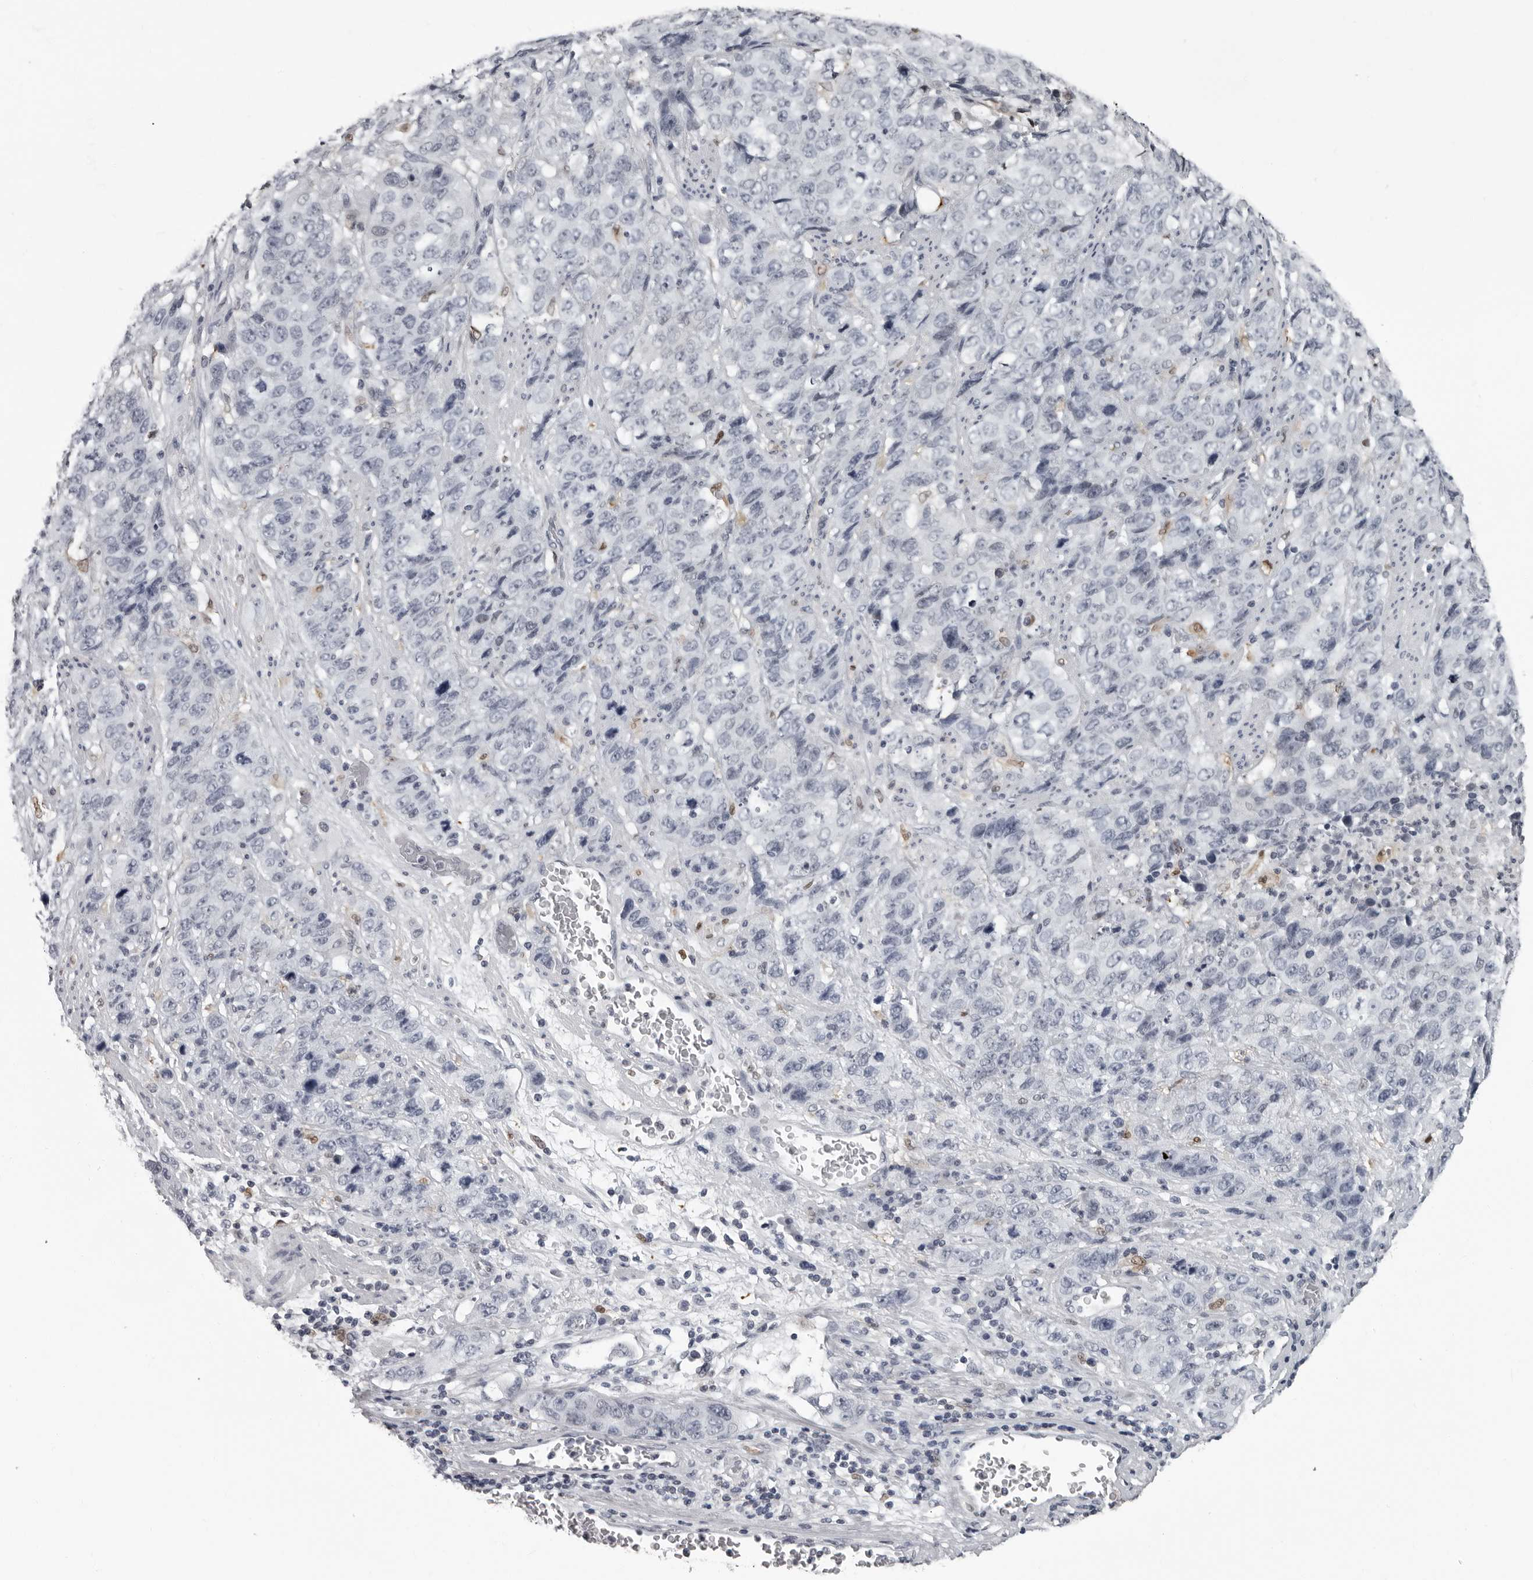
{"staining": {"intensity": "negative", "quantity": "none", "location": "none"}, "tissue": "stomach cancer", "cell_type": "Tumor cells", "image_type": "cancer", "snomed": [{"axis": "morphology", "description": "Adenocarcinoma, NOS"}, {"axis": "topography", "description": "Stomach"}], "caption": "IHC image of human adenocarcinoma (stomach) stained for a protein (brown), which exhibits no staining in tumor cells. (DAB (3,3'-diaminobenzidine) IHC visualized using brightfield microscopy, high magnification).", "gene": "LZIC", "patient": {"sex": "male", "age": 48}}